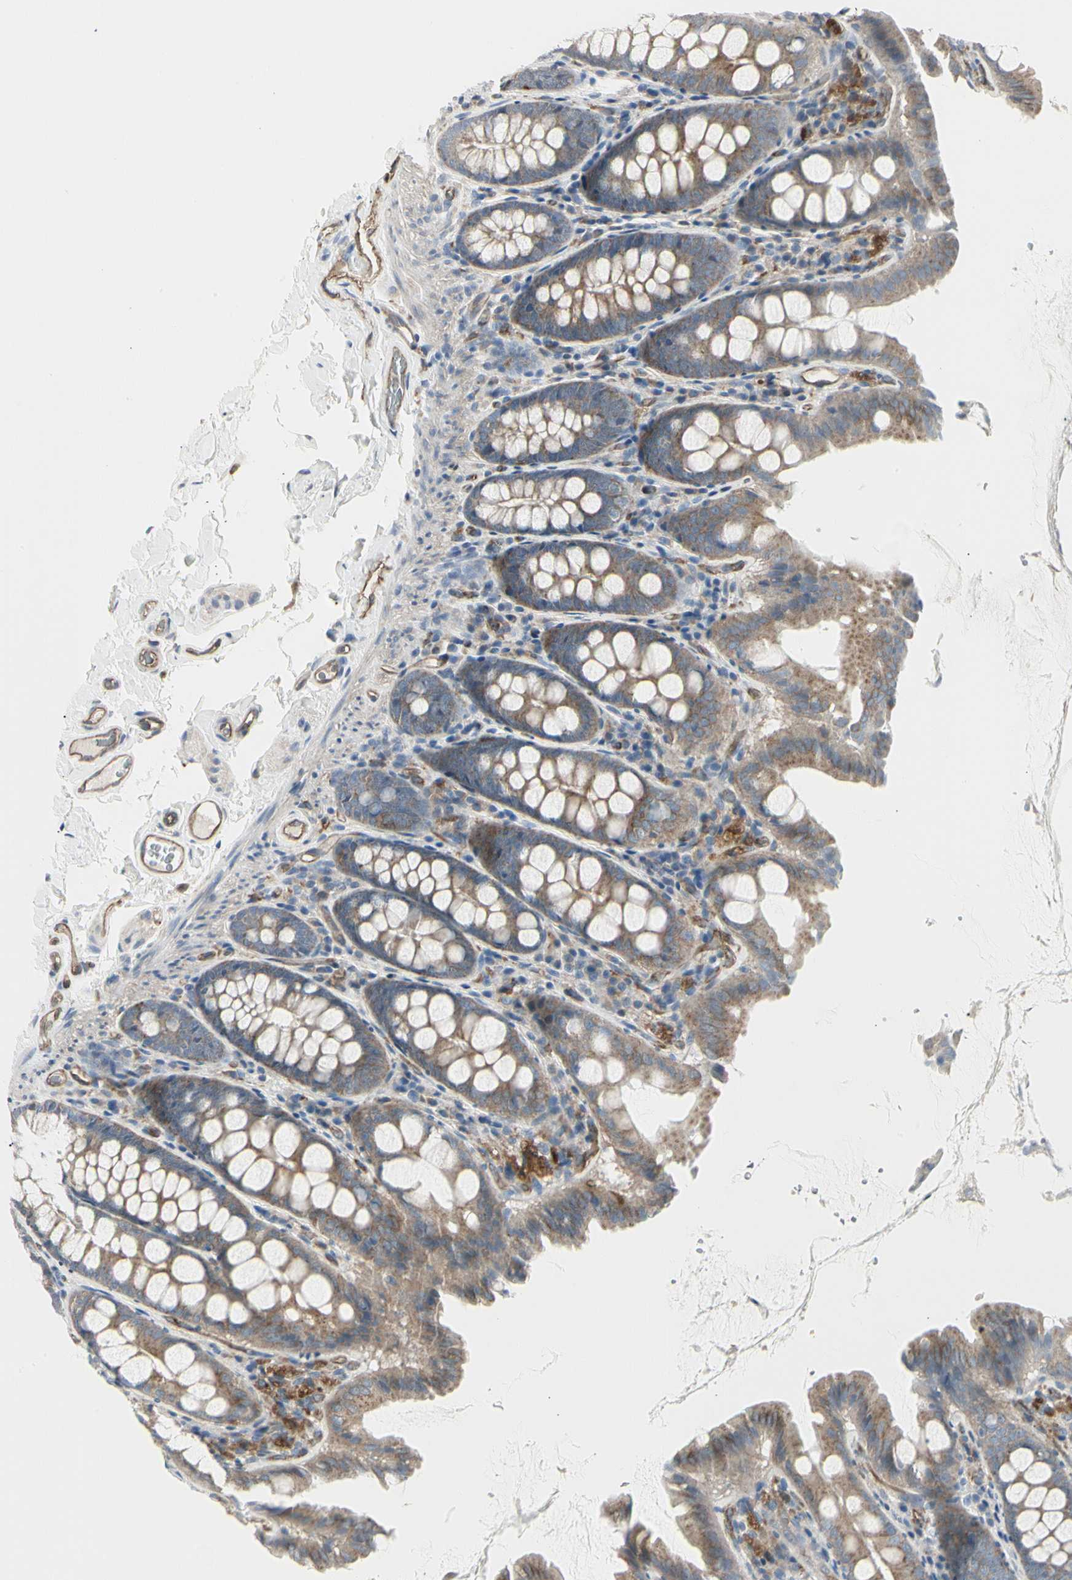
{"staining": {"intensity": "moderate", "quantity": "25%-75%", "location": "cytoplasmic/membranous"}, "tissue": "colon", "cell_type": "Endothelial cells", "image_type": "normal", "snomed": [{"axis": "morphology", "description": "Normal tissue, NOS"}, {"axis": "topography", "description": "Colon"}], "caption": "This histopathology image displays benign colon stained with immunohistochemistry to label a protein in brown. The cytoplasmic/membranous of endothelial cells show moderate positivity for the protein. Nuclei are counter-stained blue.", "gene": "ATP6V1B2", "patient": {"sex": "female", "age": 61}}